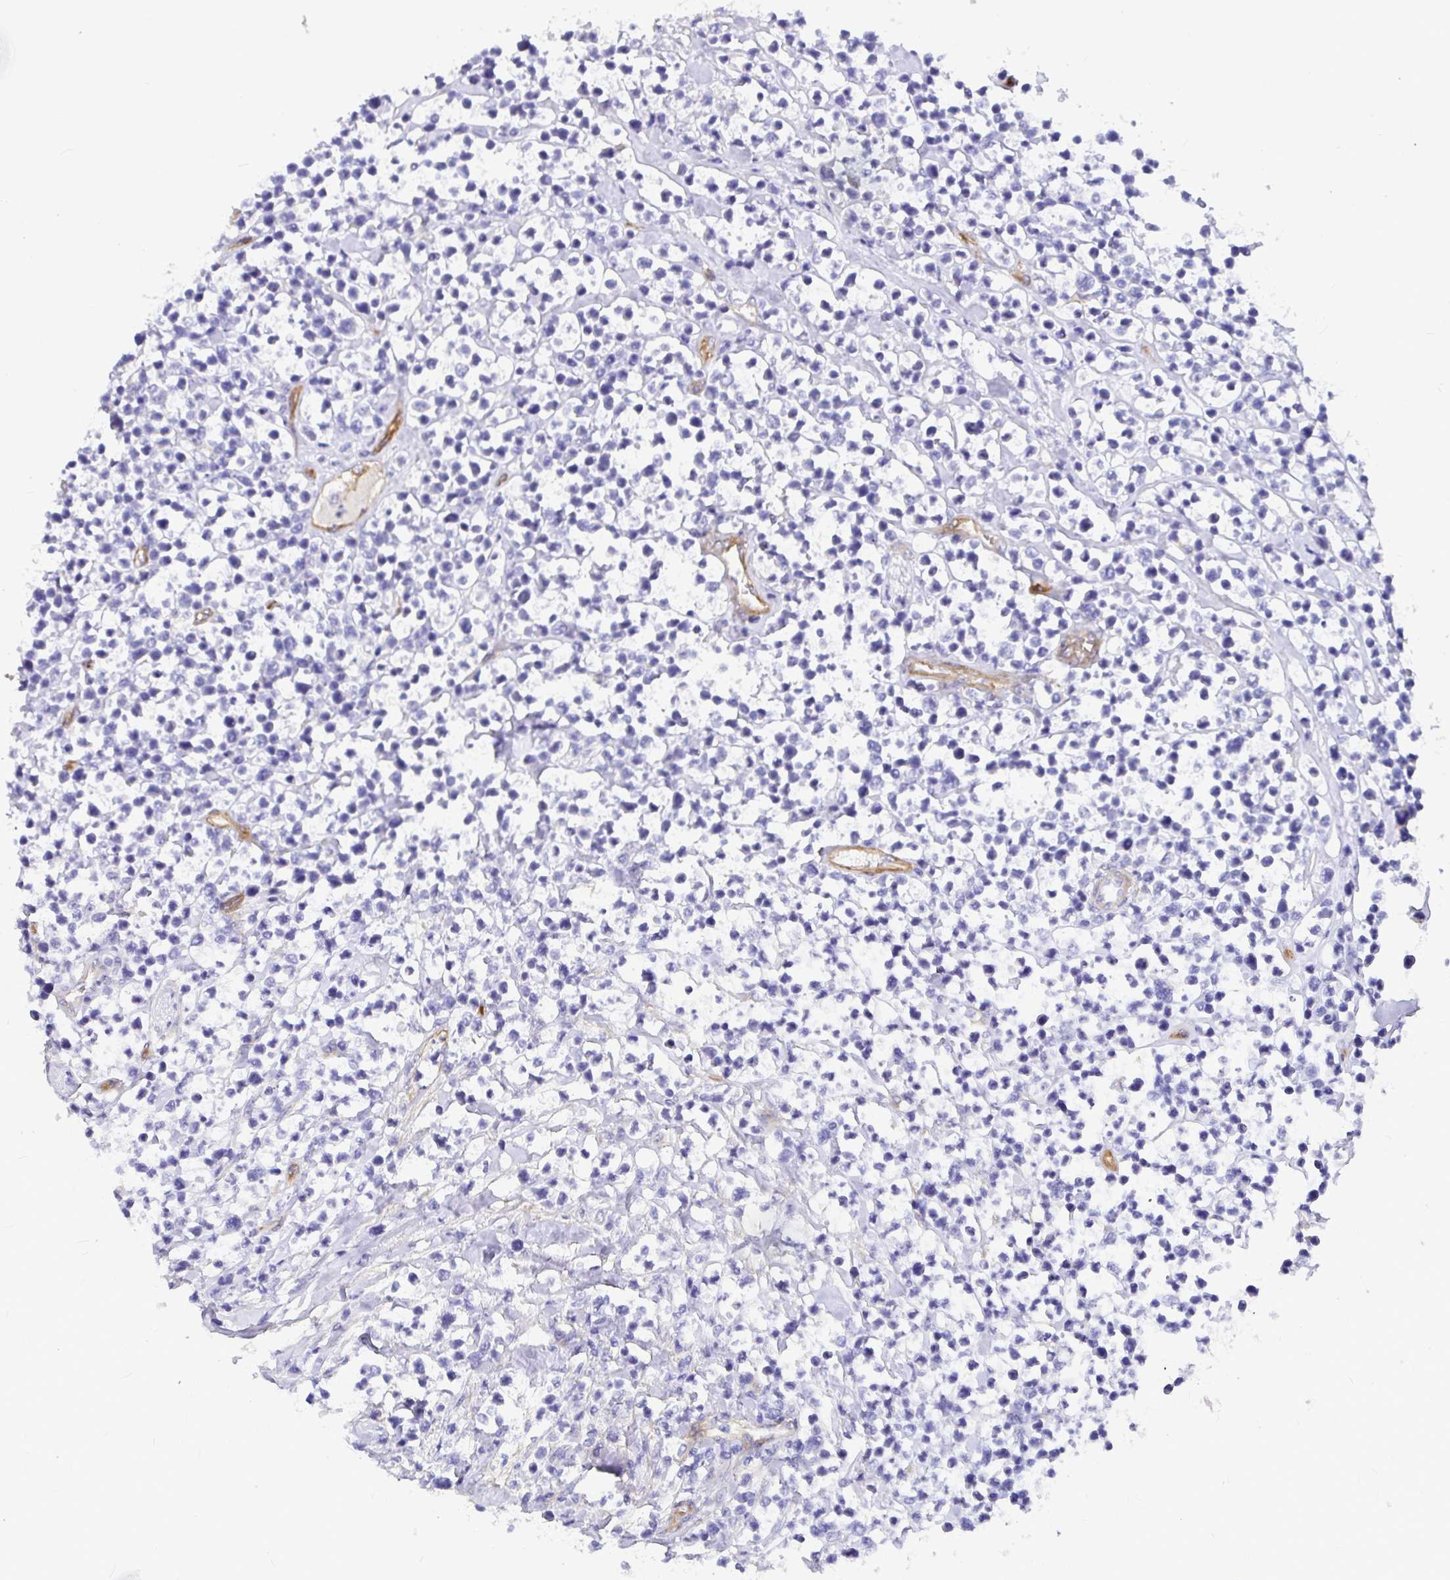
{"staining": {"intensity": "negative", "quantity": "none", "location": "none"}, "tissue": "lymphoma", "cell_type": "Tumor cells", "image_type": "cancer", "snomed": [{"axis": "morphology", "description": "Malignant lymphoma, non-Hodgkin's type, High grade"}, {"axis": "topography", "description": "Soft tissue"}], "caption": "IHC of human malignant lymphoma, non-Hodgkin's type (high-grade) displays no staining in tumor cells.", "gene": "MYO1B", "patient": {"sex": "female", "age": 56}}